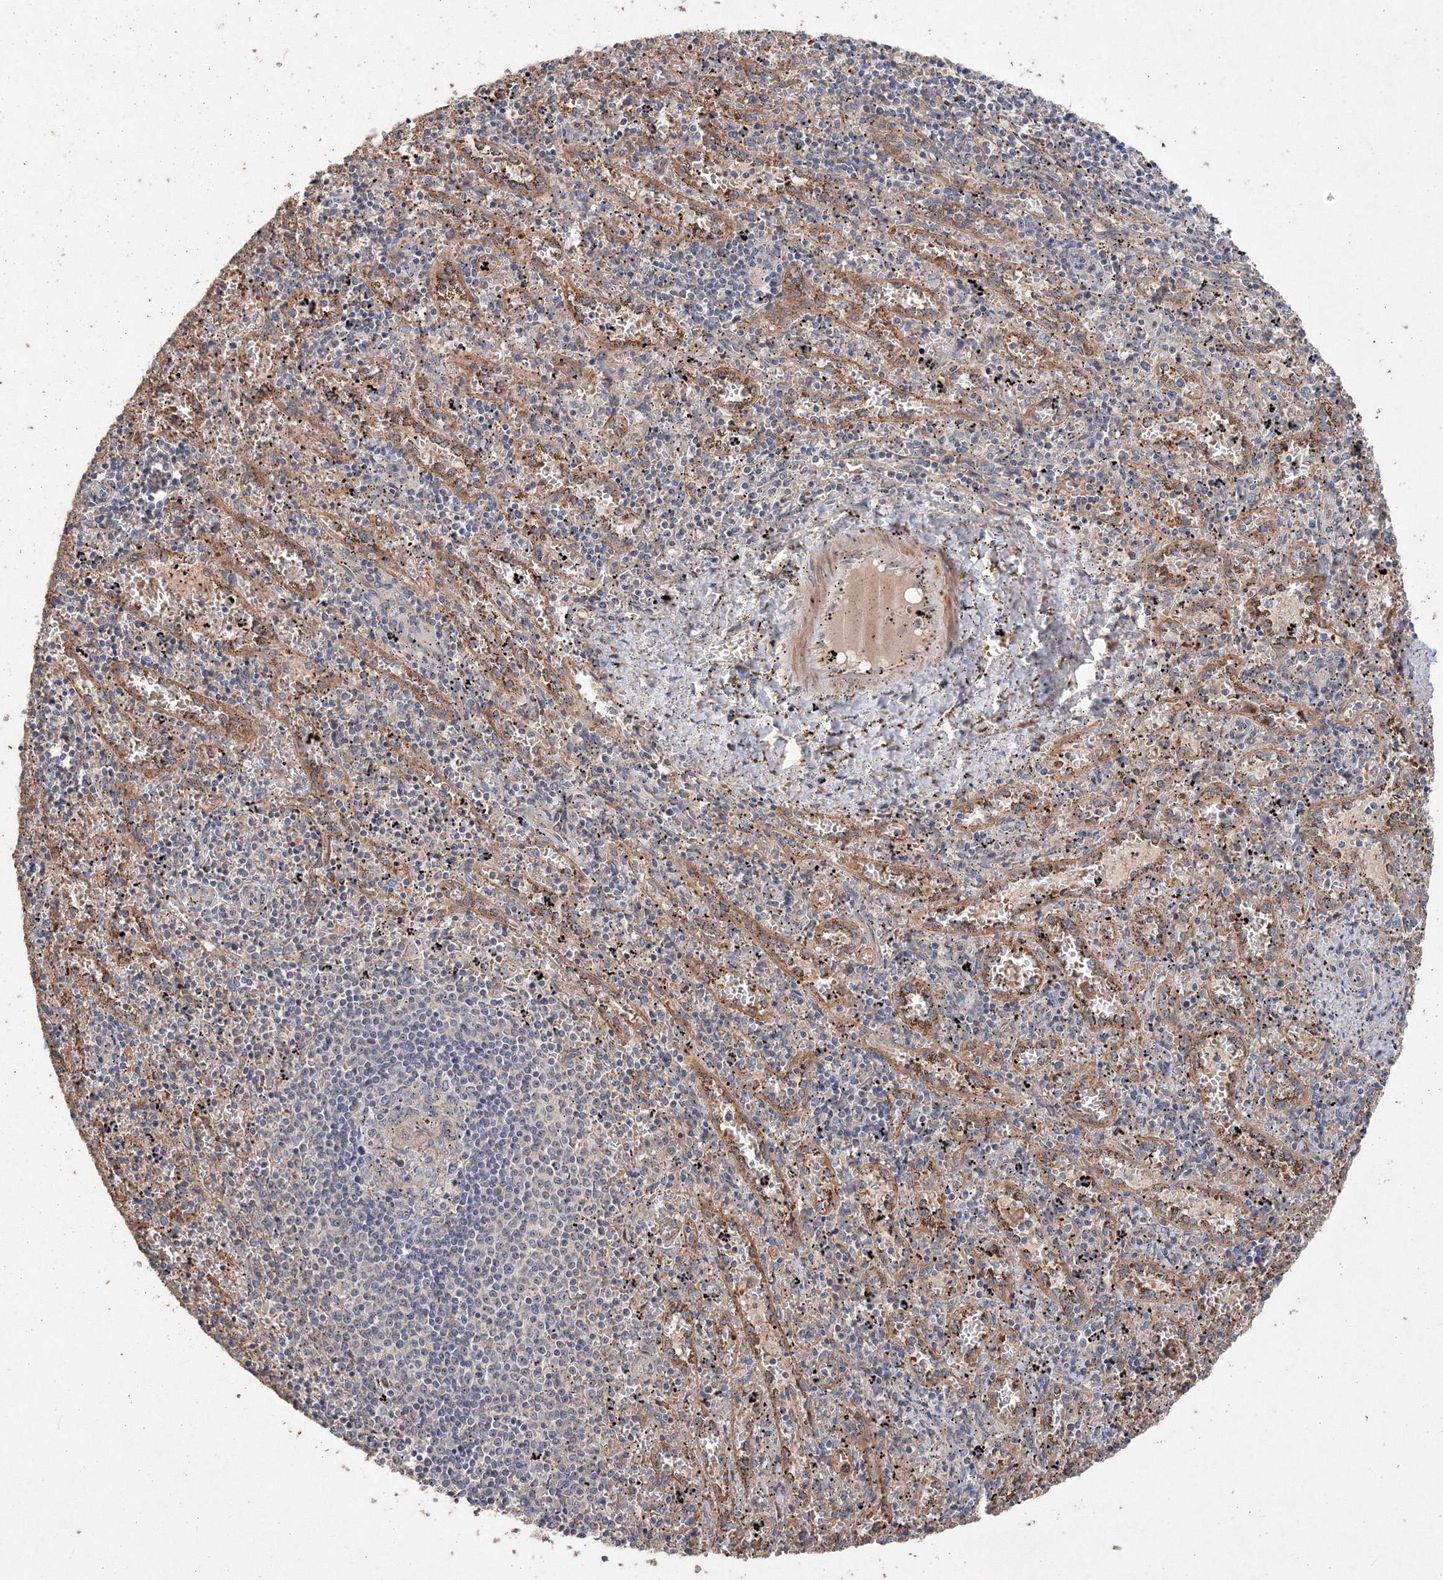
{"staining": {"intensity": "negative", "quantity": "none", "location": "none"}, "tissue": "spleen", "cell_type": "Cells in red pulp", "image_type": "normal", "snomed": [{"axis": "morphology", "description": "Normal tissue, NOS"}, {"axis": "topography", "description": "Spleen"}], "caption": "Immunohistochemical staining of normal spleen demonstrates no significant expression in cells in red pulp.", "gene": "GRINA", "patient": {"sex": "male", "age": 11}}